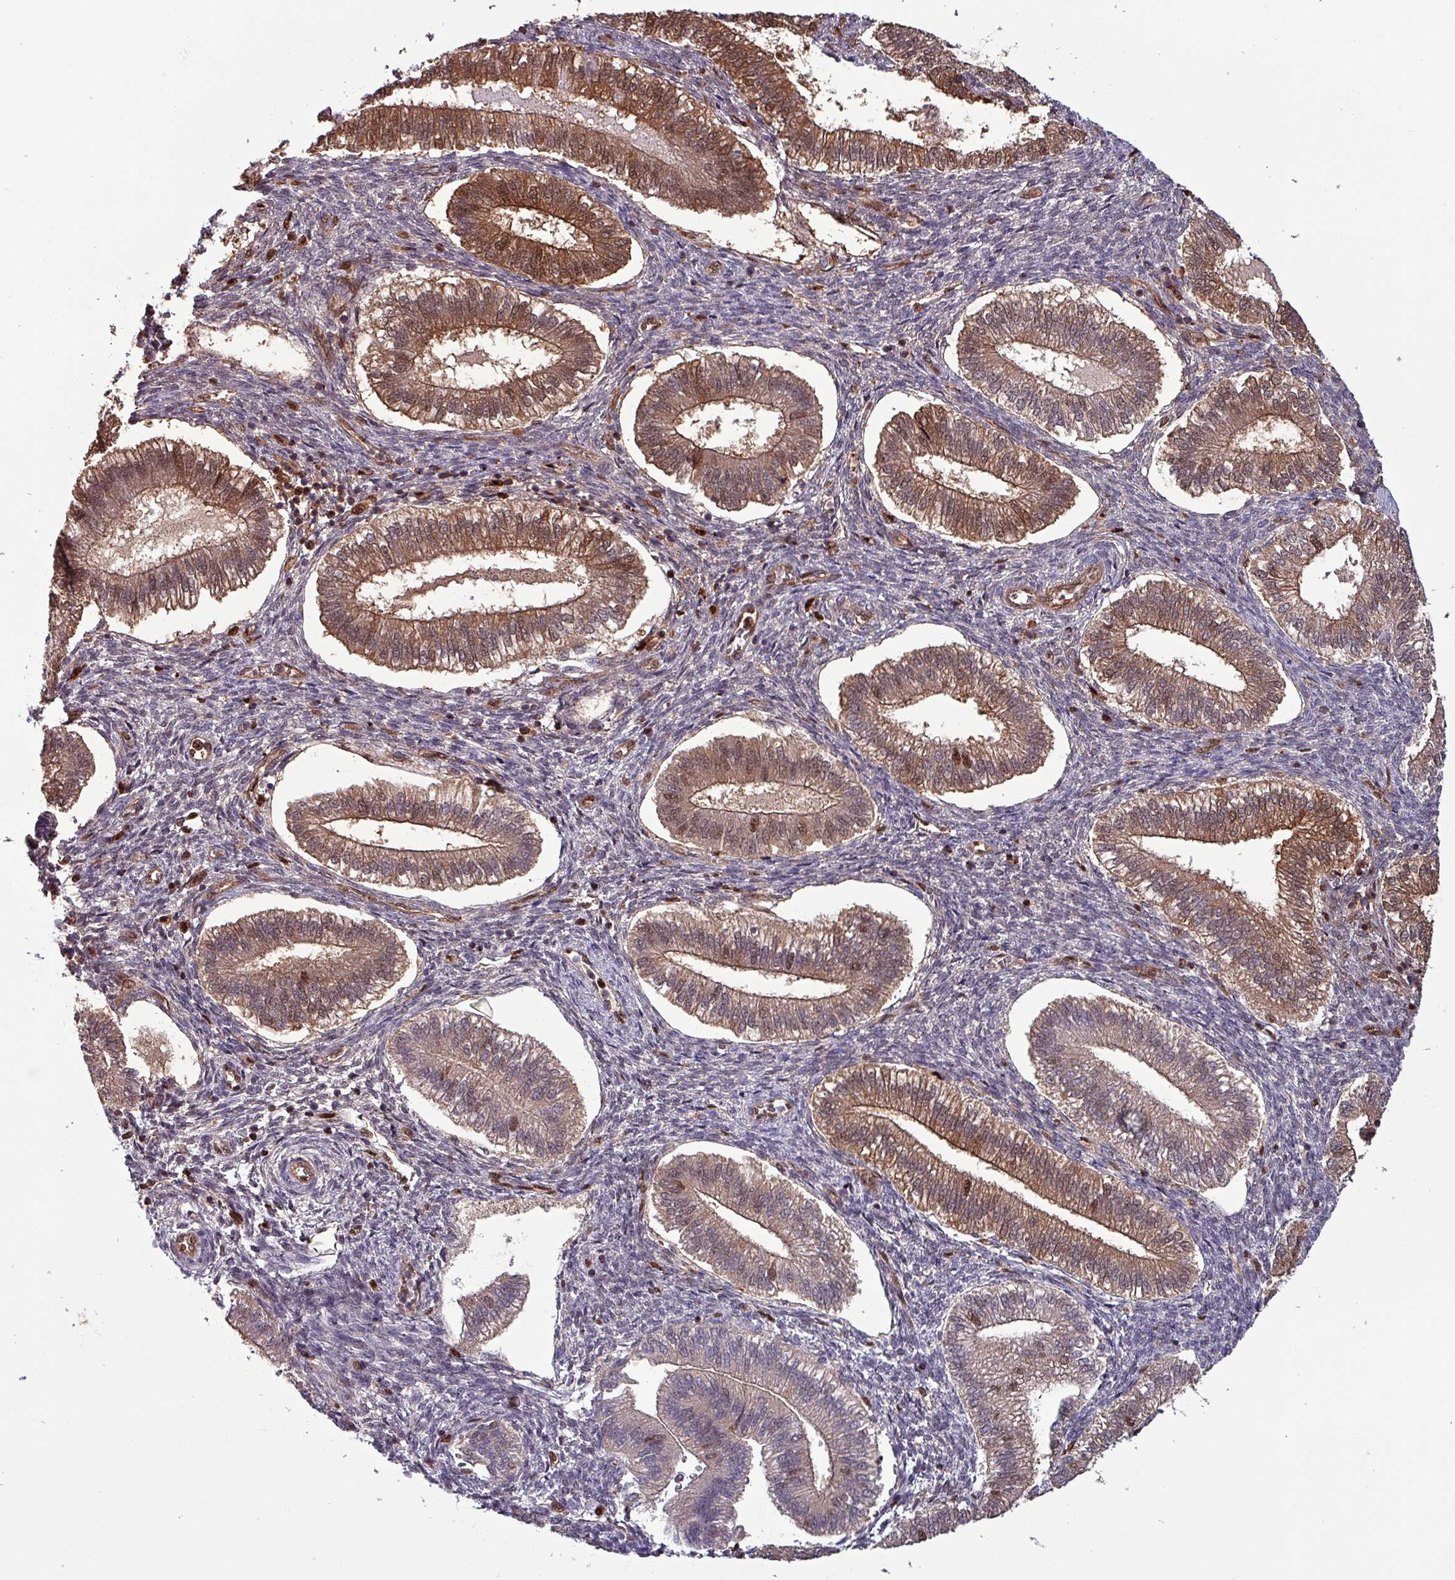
{"staining": {"intensity": "strong", "quantity": "<25%", "location": "cytoplasmic/membranous,nuclear"}, "tissue": "endometrium", "cell_type": "Cells in endometrial stroma", "image_type": "normal", "snomed": [{"axis": "morphology", "description": "Normal tissue, NOS"}, {"axis": "topography", "description": "Endometrium"}], "caption": "IHC (DAB (3,3'-diaminobenzidine)) staining of benign endometrium demonstrates strong cytoplasmic/membranous,nuclear protein expression in approximately <25% of cells in endometrial stroma.", "gene": "PSMB8", "patient": {"sex": "female", "age": 25}}